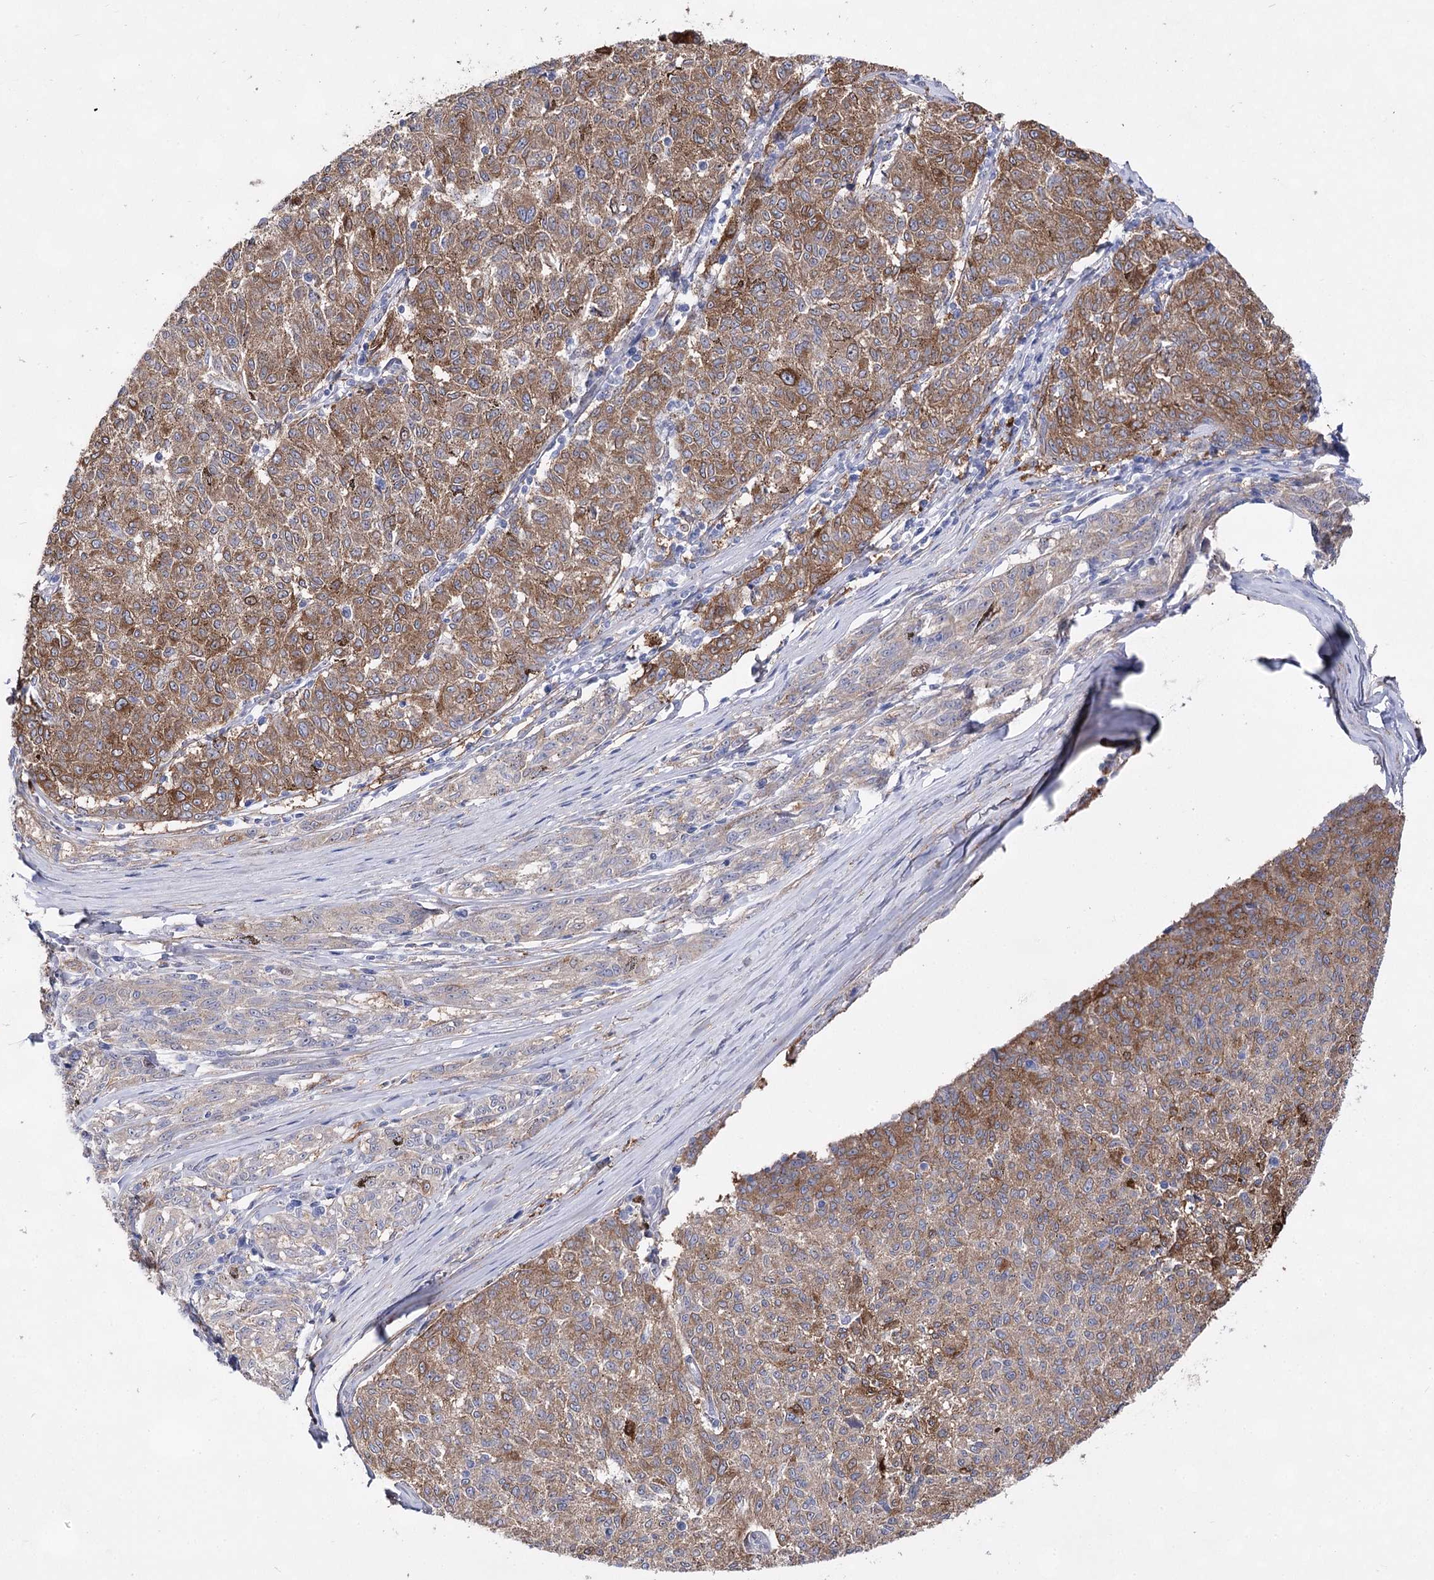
{"staining": {"intensity": "moderate", "quantity": ">75%", "location": "cytoplasmic/membranous"}, "tissue": "melanoma", "cell_type": "Tumor cells", "image_type": "cancer", "snomed": [{"axis": "morphology", "description": "Malignant melanoma, NOS"}, {"axis": "topography", "description": "Skin"}], "caption": "A brown stain labels moderate cytoplasmic/membranous positivity of a protein in melanoma tumor cells. The staining was performed using DAB, with brown indicating positive protein expression. Nuclei are stained blue with hematoxylin.", "gene": "UGDH", "patient": {"sex": "female", "age": 72}}